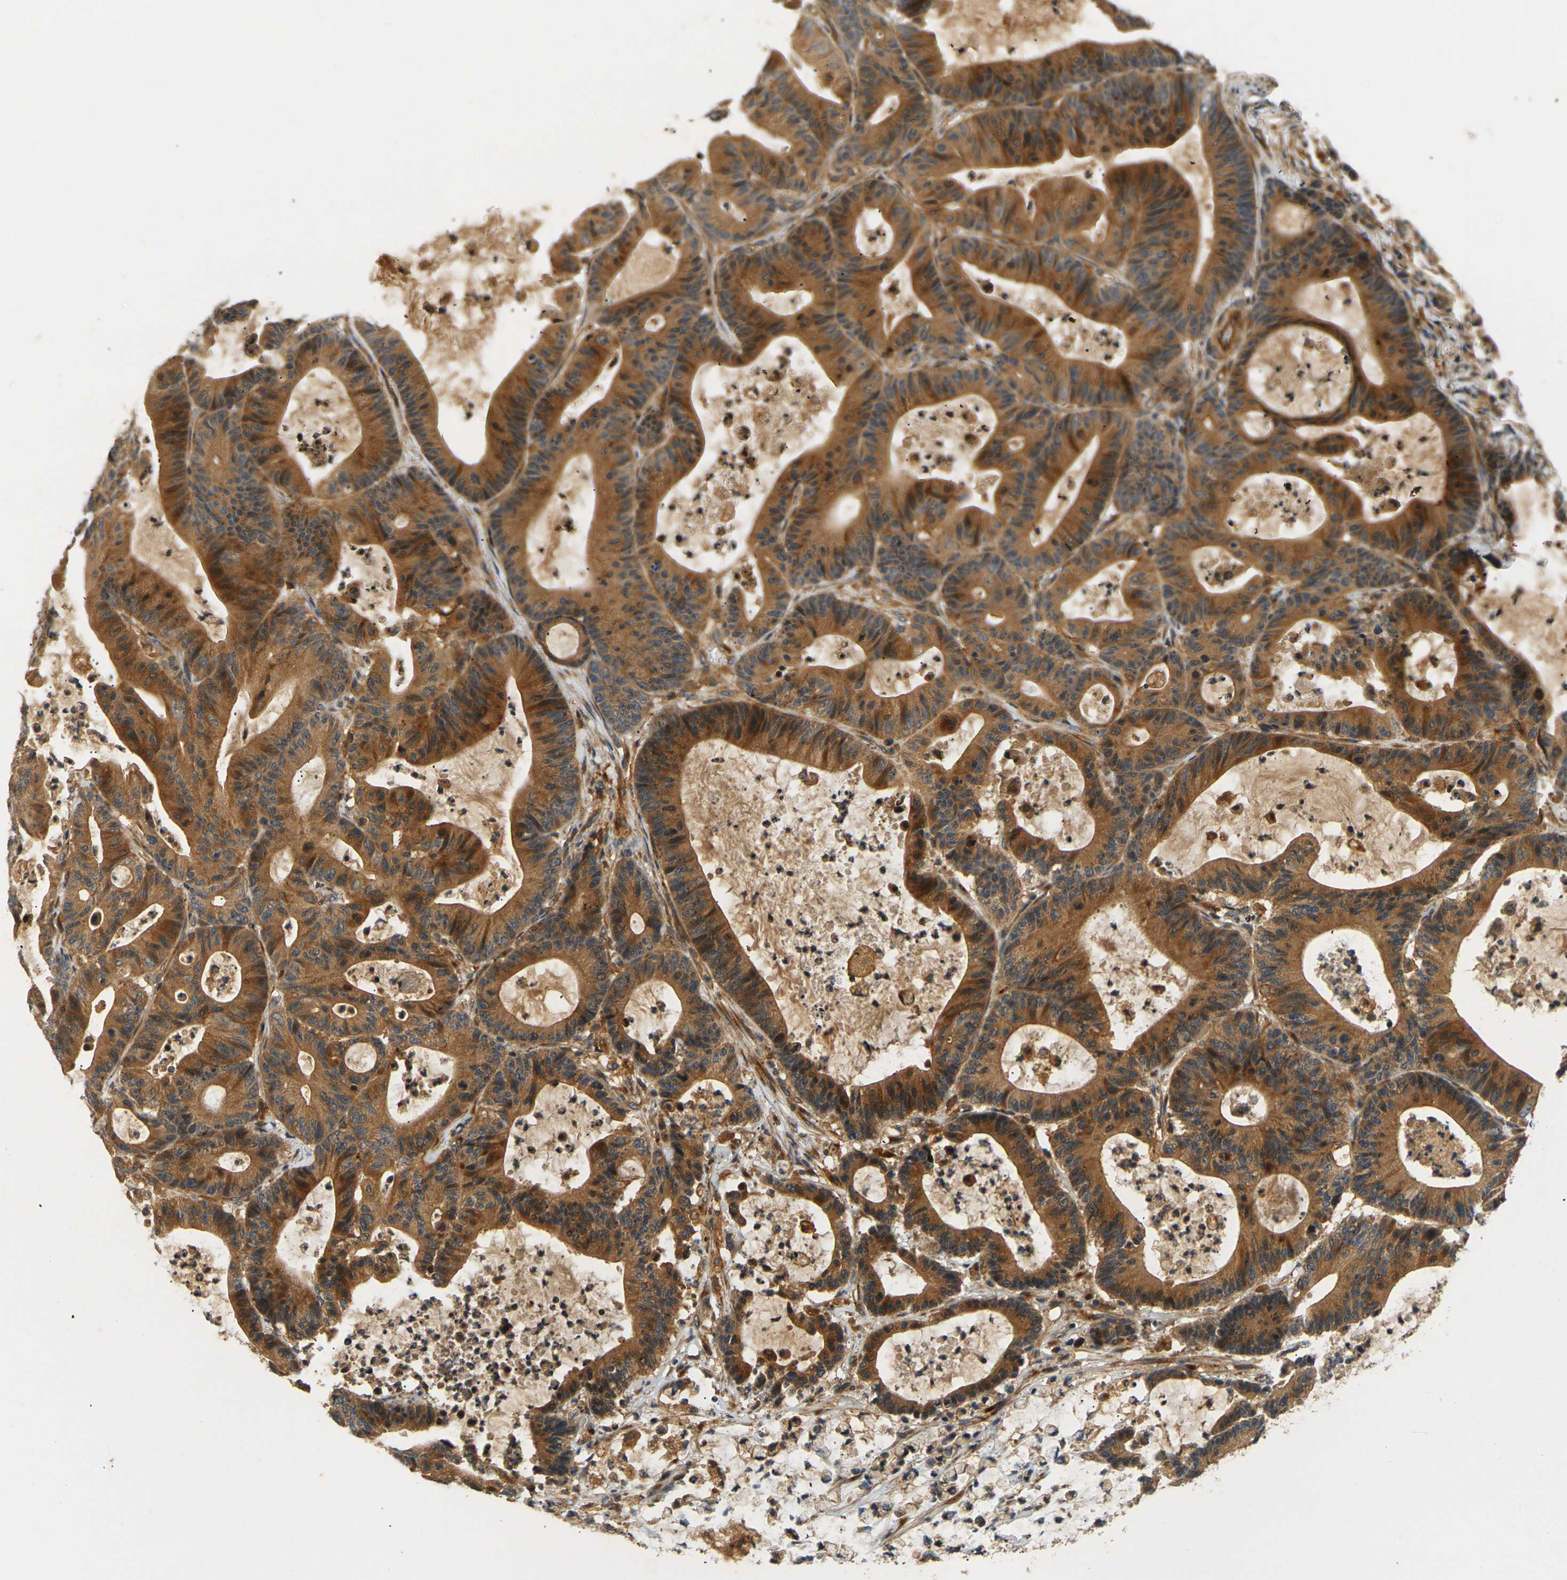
{"staining": {"intensity": "strong", "quantity": ">75%", "location": "cytoplasmic/membranous"}, "tissue": "colorectal cancer", "cell_type": "Tumor cells", "image_type": "cancer", "snomed": [{"axis": "morphology", "description": "Adenocarcinoma, NOS"}, {"axis": "topography", "description": "Colon"}], "caption": "Tumor cells display strong cytoplasmic/membranous staining in approximately >75% of cells in colorectal cancer (adenocarcinoma).", "gene": "LRCH3", "patient": {"sex": "female", "age": 84}}